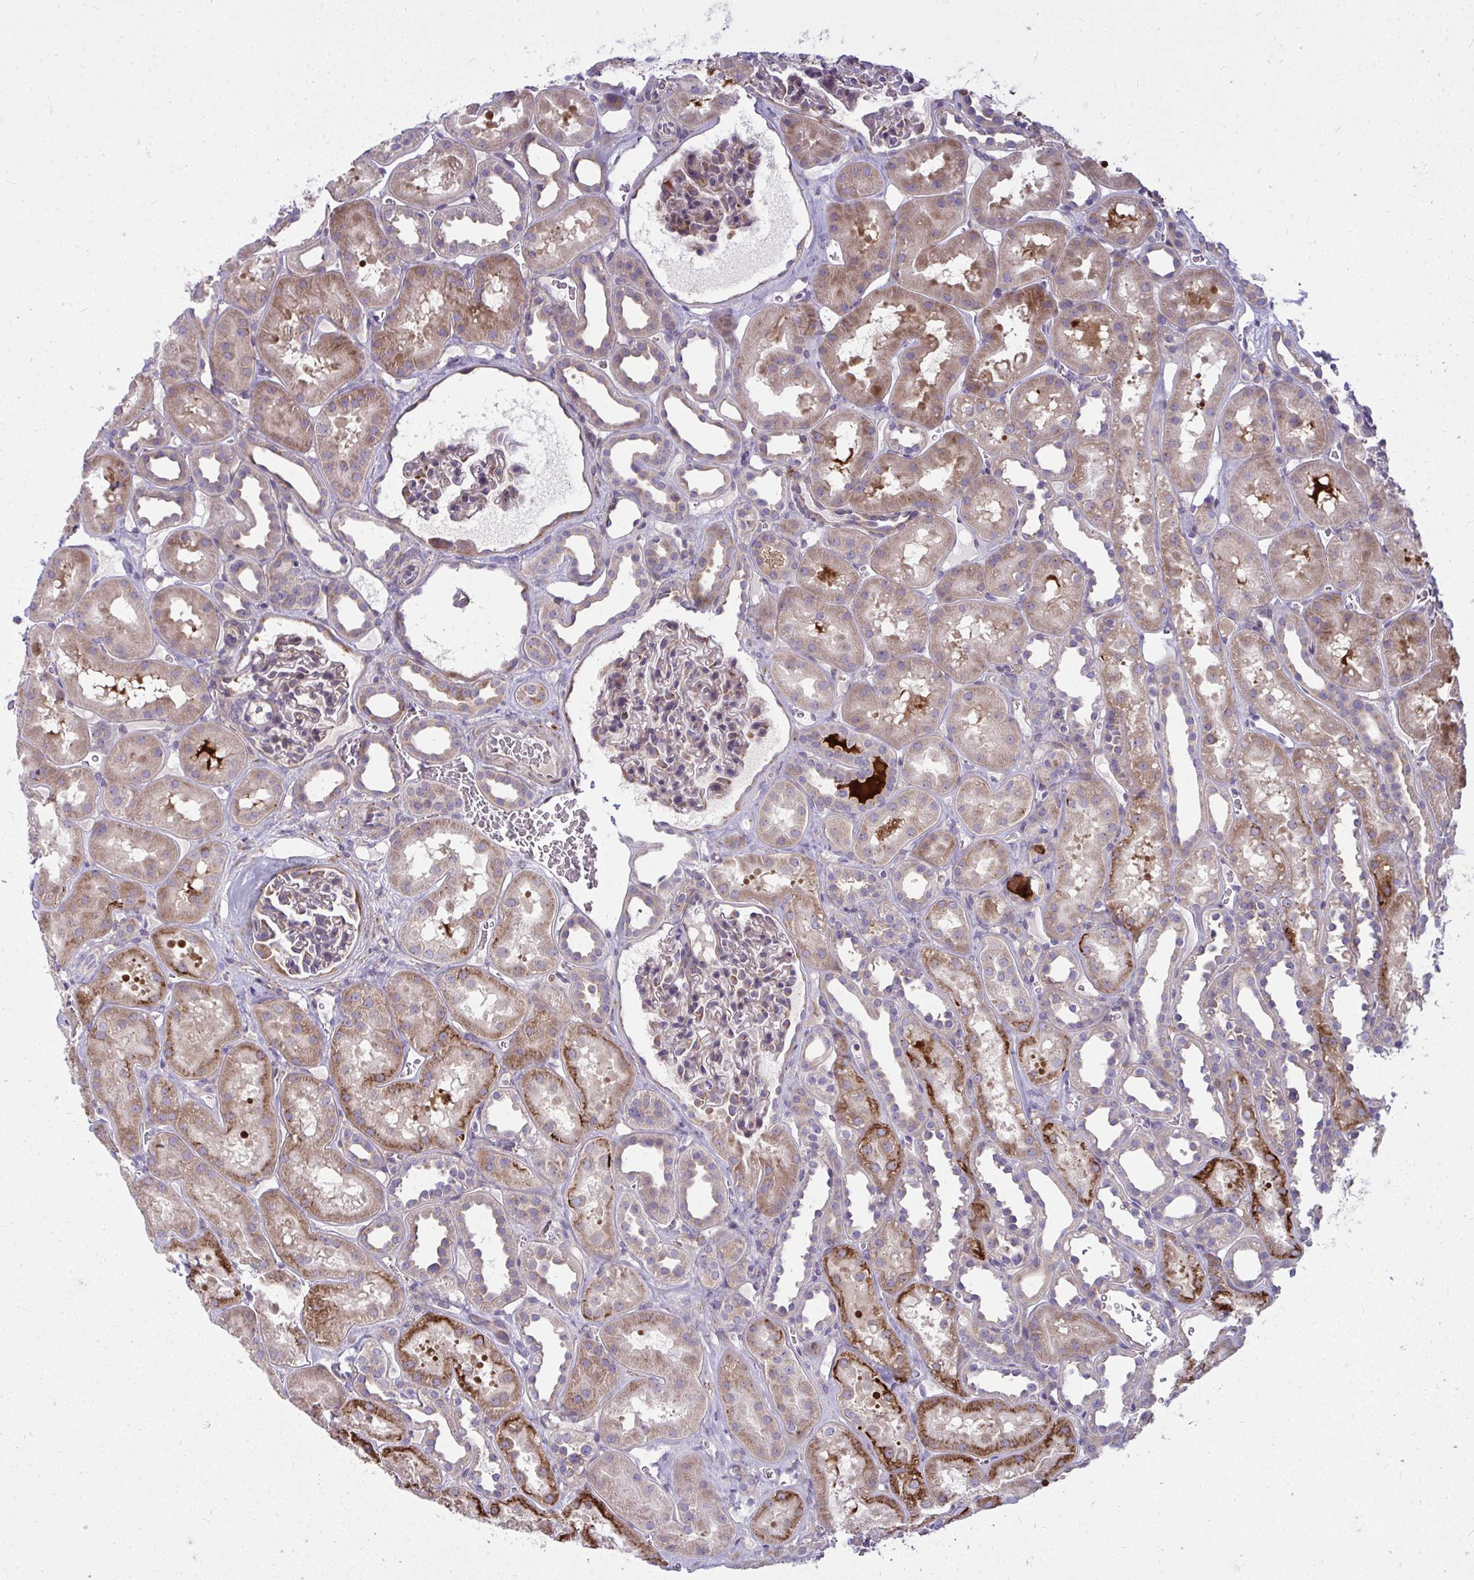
{"staining": {"intensity": "moderate", "quantity": "<25%", "location": "cytoplasmic/membranous"}, "tissue": "kidney", "cell_type": "Cells in glomeruli", "image_type": "normal", "snomed": [{"axis": "morphology", "description": "Normal tissue, NOS"}, {"axis": "topography", "description": "Kidney"}], "caption": "A low amount of moderate cytoplasmic/membranous expression is identified in about <25% of cells in glomeruli in benign kidney. (Brightfield microscopy of DAB IHC at high magnification).", "gene": "GFPT2", "patient": {"sex": "female", "age": 41}}